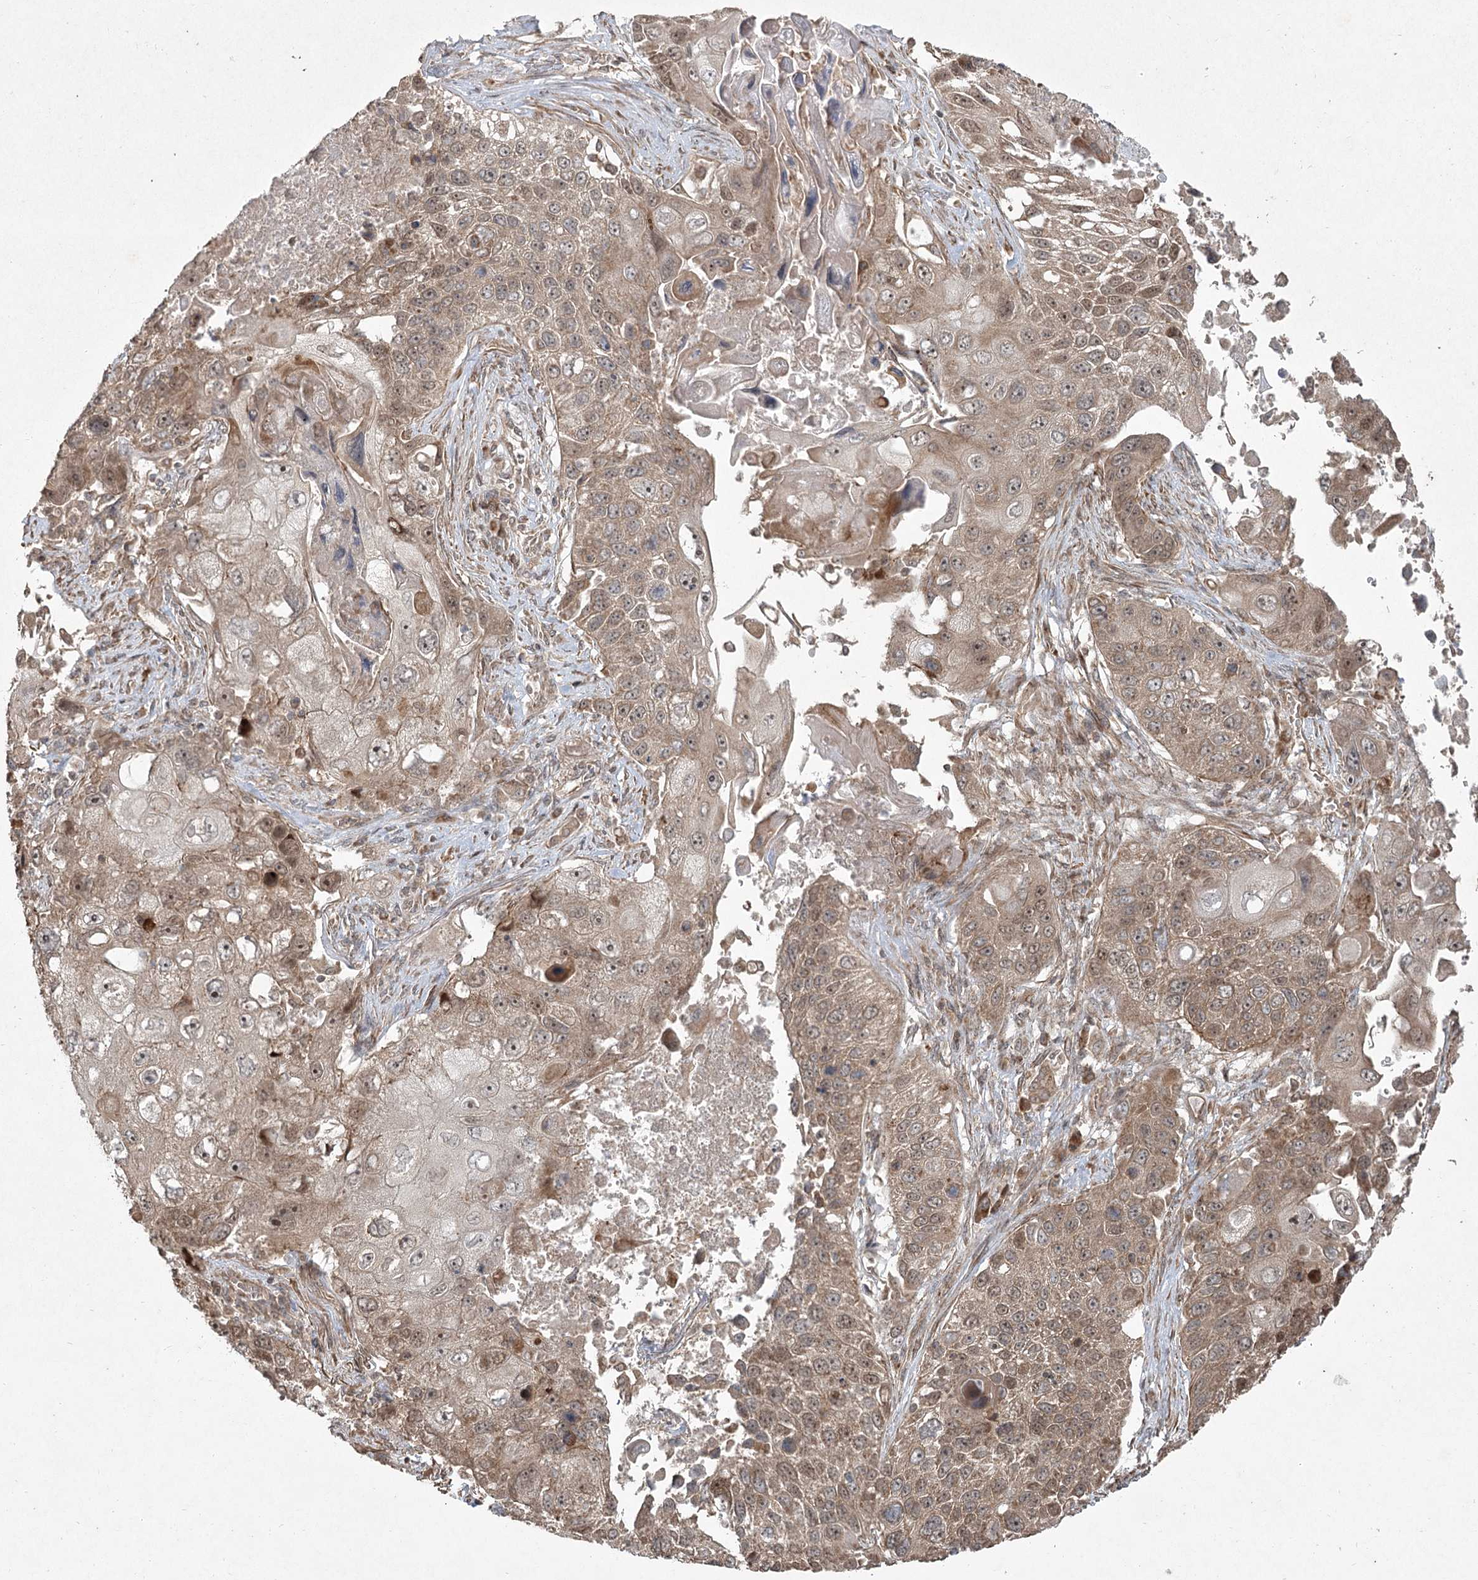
{"staining": {"intensity": "moderate", "quantity": ">75%", "location": "cytoplasmic/membranous,nuclear"}, "tissue": "lung cancer", "cell_type": "Tumor cells", "image_type": "cancer", "snomed": [{"axis": "morphology", "description": "Squamous cell carcinoma, NOS"}, {"axis": "topography", "description": "Lung"}], "caption": "Squamous cell carcinoma (lung) stained for a protein shows moderate cytoplasmic/membranous and nuclear positivity in tumor cells.", "gene": "CPLANE1", "patient": {"sex": "male", "age": 61}}